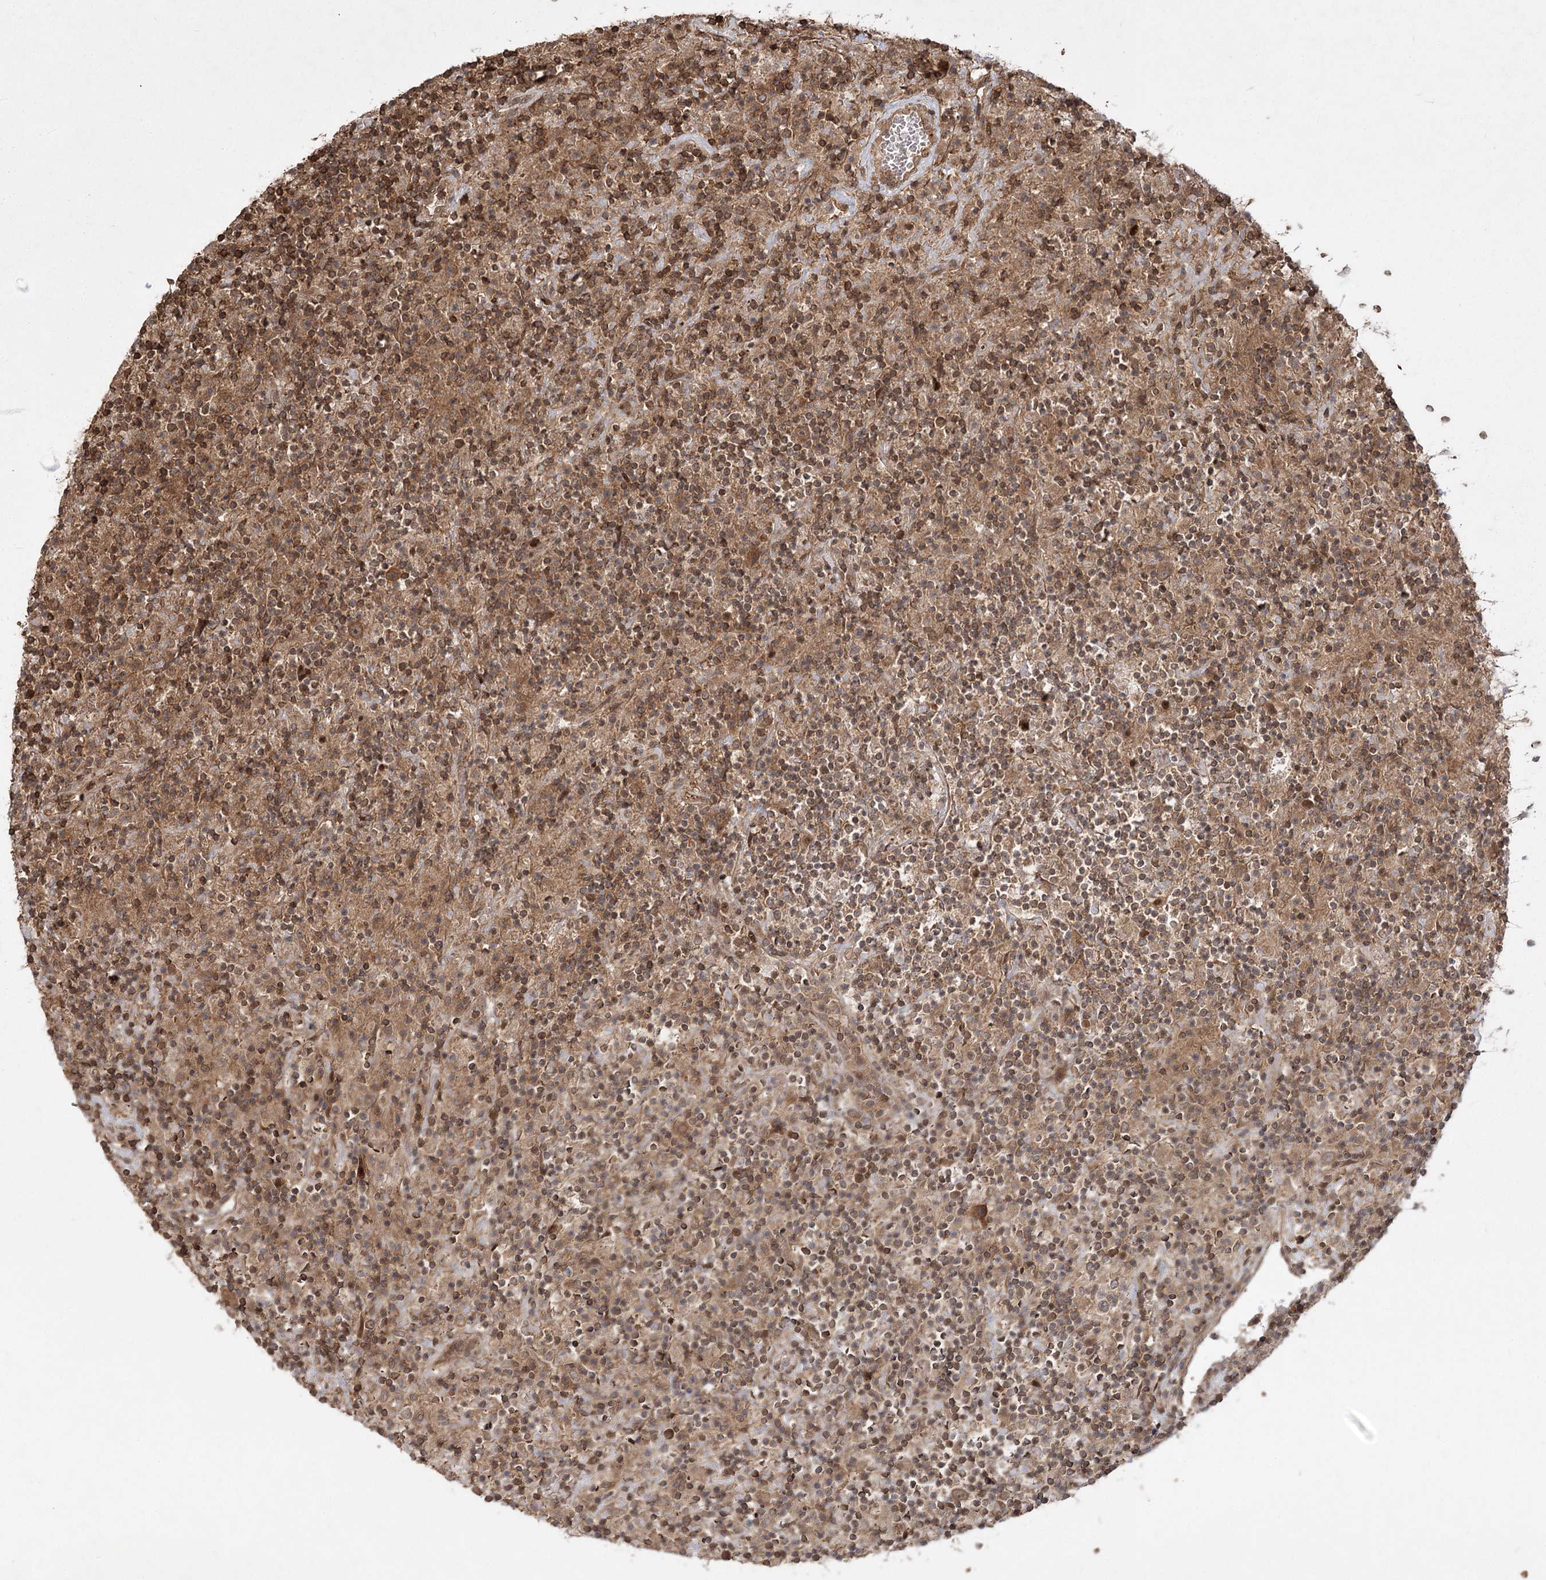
{"staining": {"intensity": "moderate", "quantity": ">75%", "location": "cytoplasmic/membranous"}, "tissue": "lymphoma", "cell_type": "Tumor cells", "image_type": "cancer", "snomed": [{"axis": "morphology", "description": "Hodgkin's disease, NOS"}, {"axis": "topography", "description": "Lymph node"}], "caption": "Moderate cytoplasmic/membranous protein expression is identified in about >75% of tumor cells in lymphoma.", "gene": "MDFIC", "patient": {"sex": "male", "age": 70}}